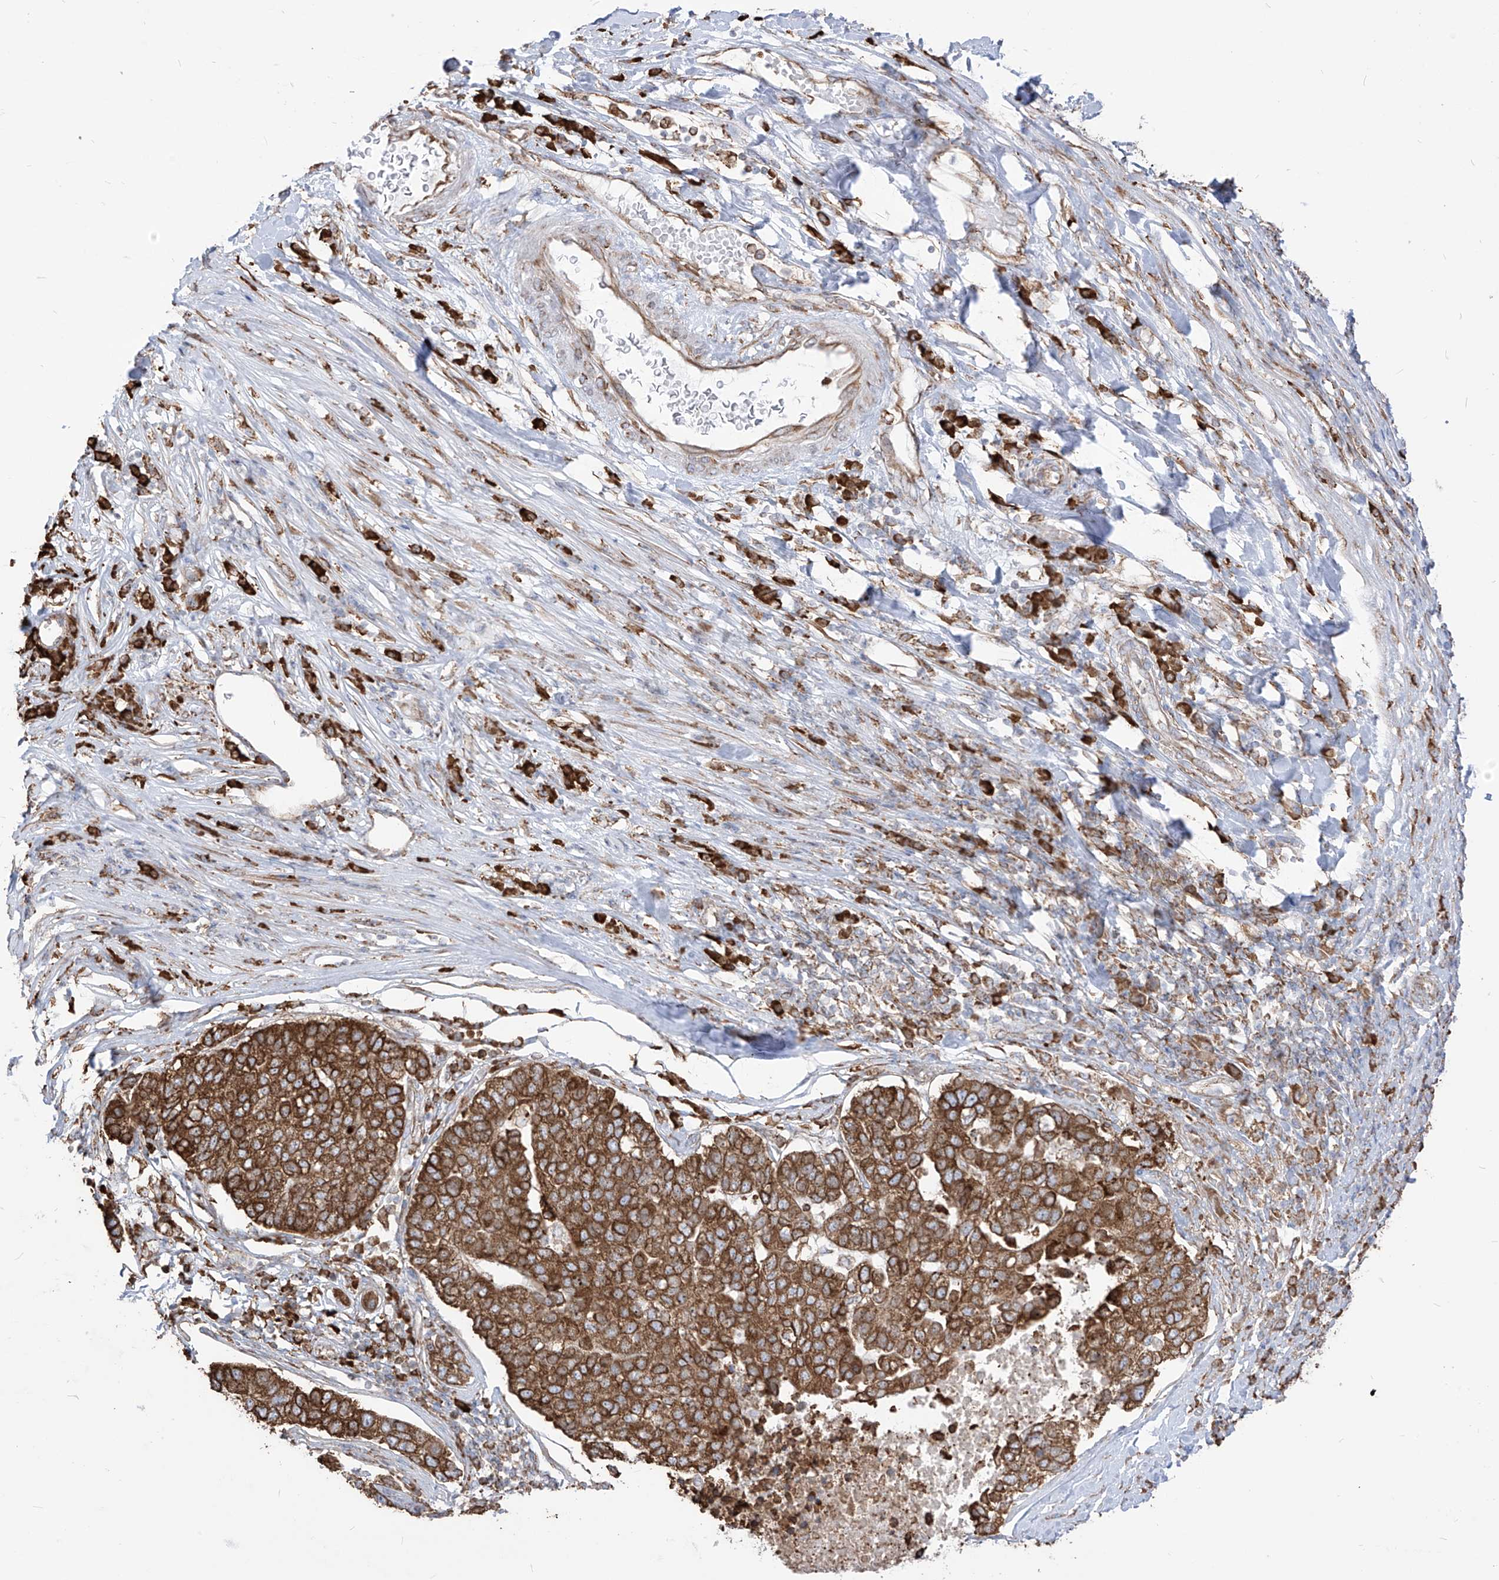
{"staining": {"intensity": "strong", "quantity": ">75%", "location": "cytoplasmic/membranous"}, "tissue": "pancreatic cancer", "cell_type": "Tumor cells", "image_type": "cancer", "snomed": [{"axis": "morphology", "description": "Adenocarcinoma, NOS"}, {"axis": "topography", "description": "Pancreas"}], "caption": "Human pancreatic cancer stained with a brown dye reveals strong cytoplasmic/membranous positive positivity in about >75% of tumor cells.", "gene": "PDIA6", "patient": {"sex": "female", "age": 61}}